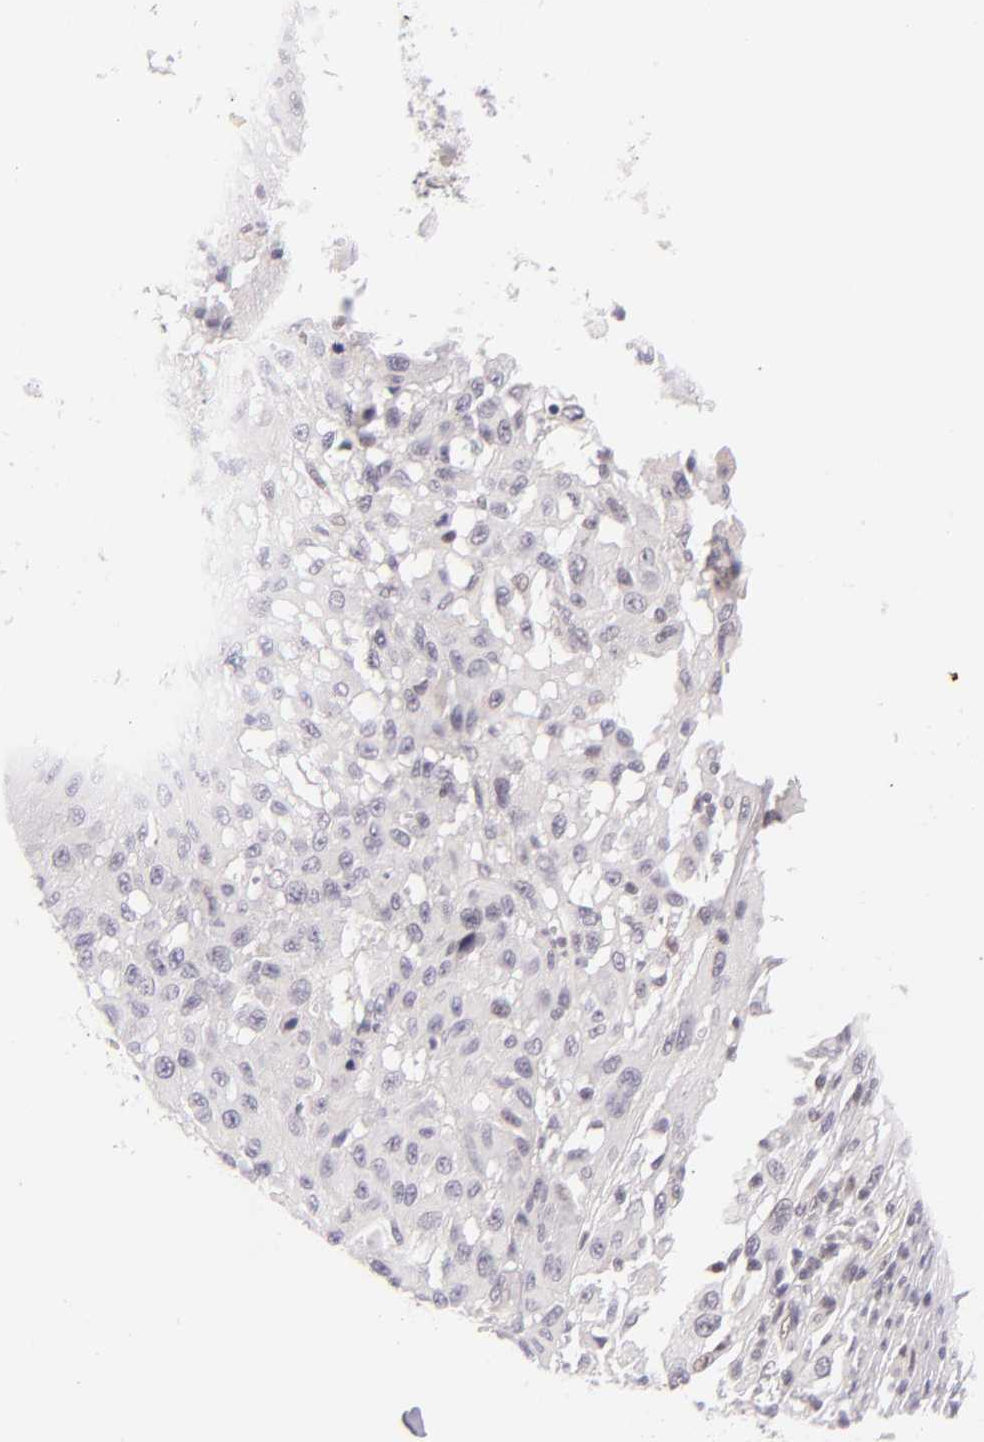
{"staining": {"intensity": "negative", "quantity": "none", "location": "none"}, "tissue": "melanoma", "cell_type": "Tumor cells", "image_type": "cancer", "snomed": [{"axis": "morphology", "description": "Malignant melanoma, NOS"}, {"axis": "topography", "description": "Skin"}], "caption": "Immunohistochemical staining of malignant melanoma displays no significant positivity in tumor cells.", "gene": "BCL3", "patient": {"sex": "female", "age": 77}}